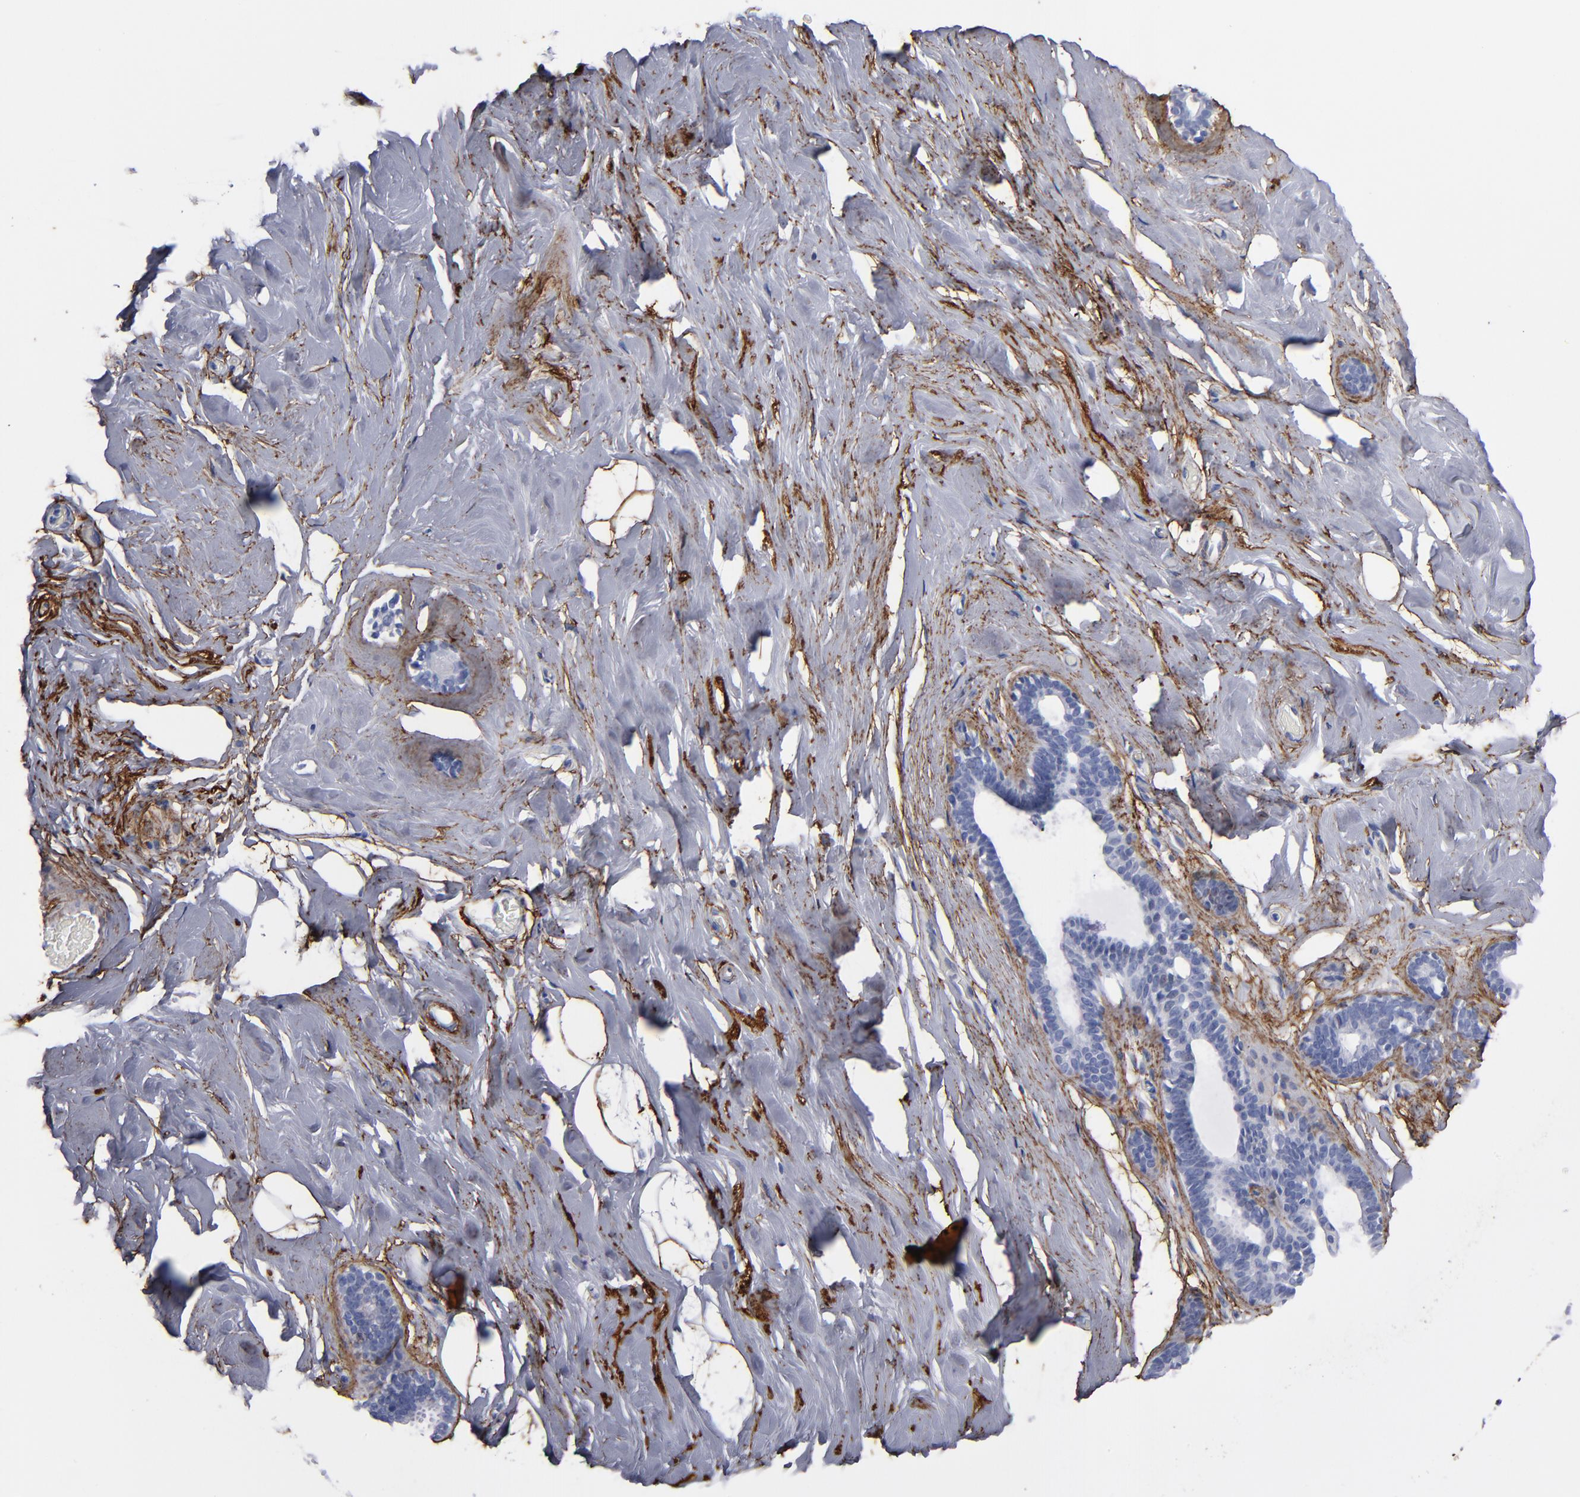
{"staining": {"intensity": "moderate", "quantity": ">75%", "location": "cytoplasmic/membranous"}, "tissue": "breast", "cell_type": "Adipocytes", "image_type": "normal", "snomed": [{"axis": "morphology", "description": "Normal tissue, NOS"}, {"axis": "topography", "description": "Breast"}], "caption": "A brown stain highlights moderate cytoplasmic/membranous expression of a protein in adipocytes of normal breast.", "gene": "EMILIN1", "patient": {"sex": "female", "age": 75}}